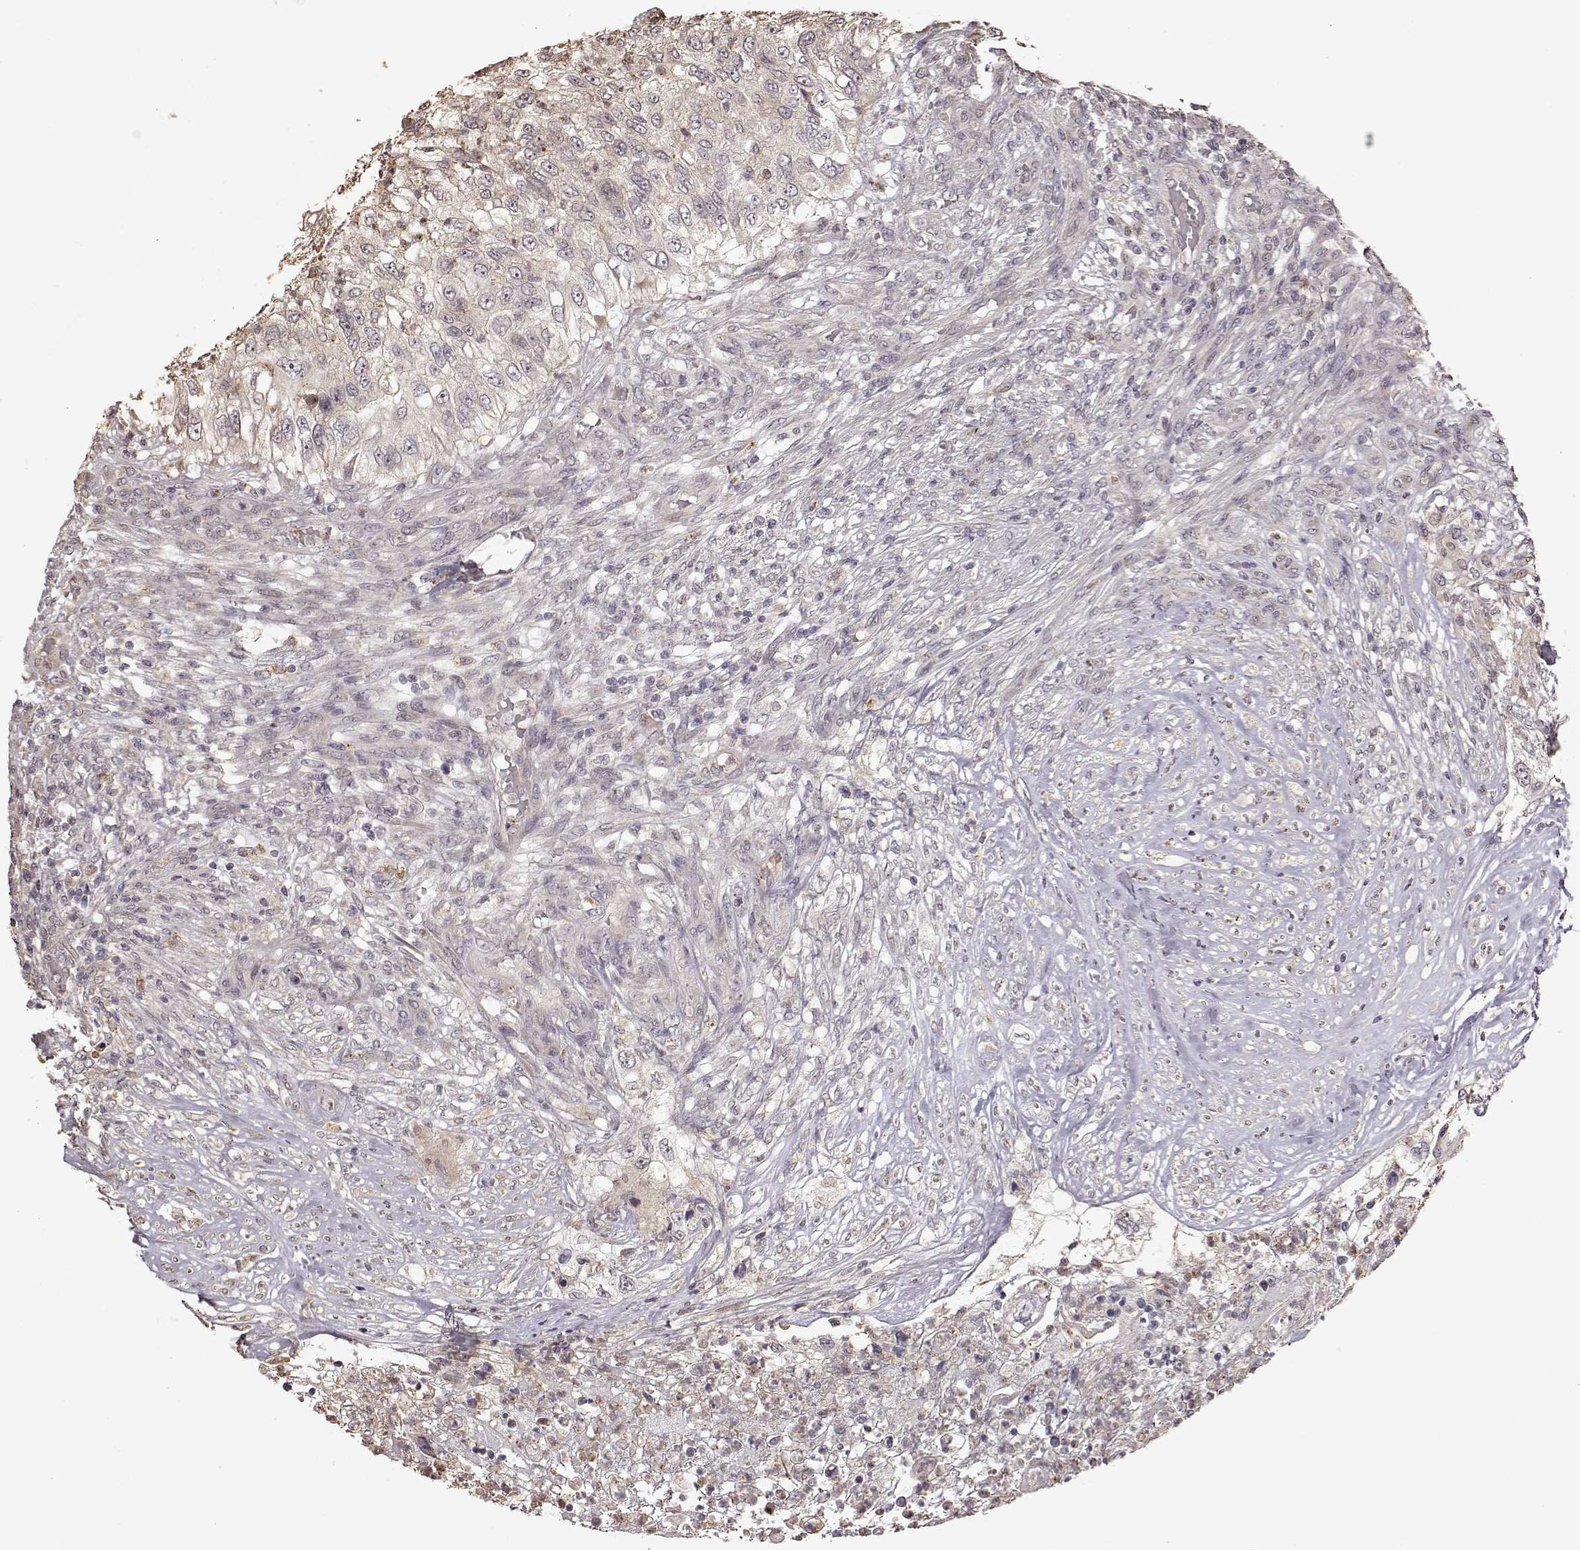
{"staining": {"intensity": "negative", "quantity": "none", "location": "none"}, "tissue": "urothelial cancer", "cell_type": "Tumor cells", "image_type": "cancer", "snomed": [{"axis": "morphology", "description": "Urothelial carcinoma, High grade"}, {"axis": "topography", "description": "Urinary bladder"}], "caption": "Urothelial carcinoma (high-grade) was stained to show a protein in brown. There is no significant positivity in tumor cells. (DAB (3,3'-diaminobenzidine) immunohistochemistry (IHC), high magnification).", "gene": "CRB1", "patient": {"sex": "female", "age": 60}}